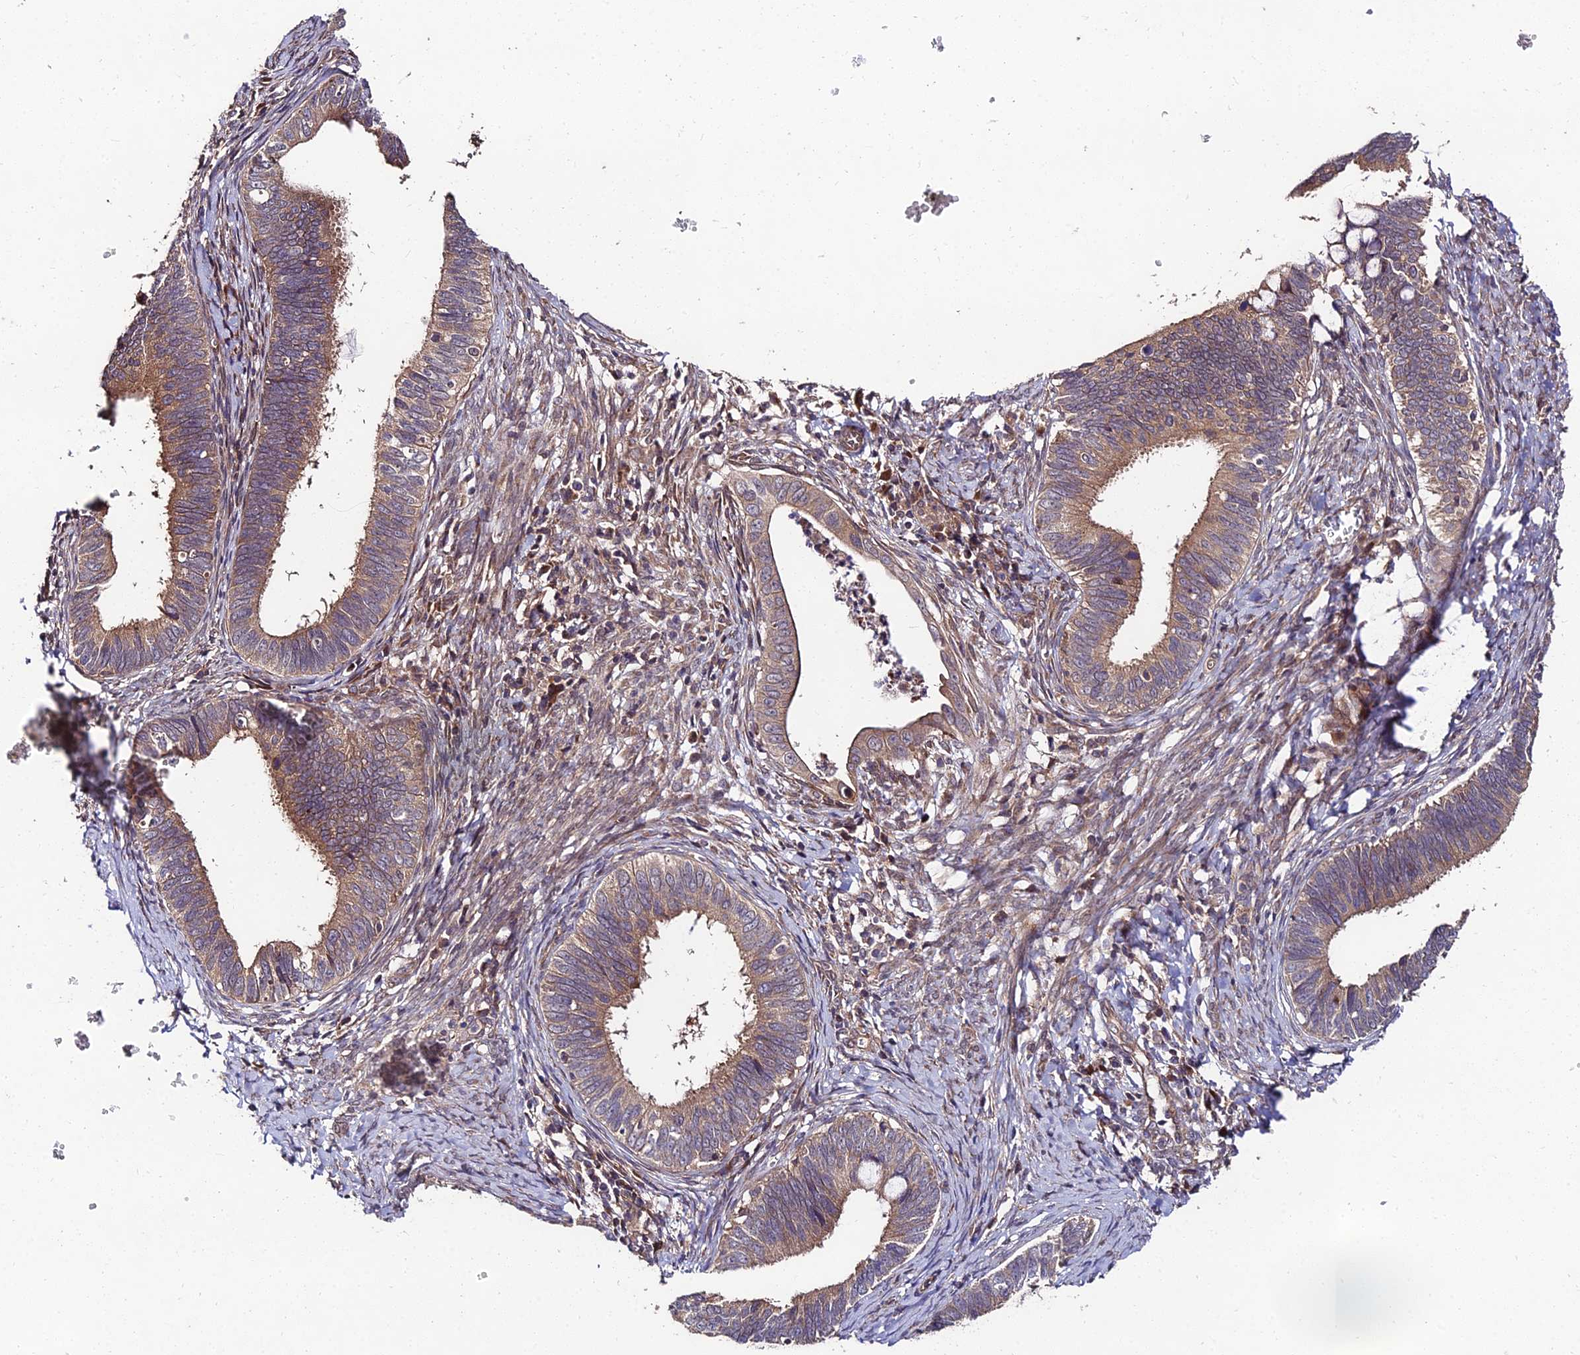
{"staining": {"intensity": "moderate", "quantity": ">75%", "location": "cytoplasmic/membranous"}, "tissue": "cervical cancer", "cell_type": "Tumor cells", "image_type": "cancer", "snomed": [{"axis": "morphology", "description": "Adenocarcinoma, NOS"}, {"axis": "topography", "description": "Cervix"}], "caption": "An image of cervical cancer (adenocarcinoma) stained for a protein exhibits moderate cytoplasmic/membranous brown staining in tumor cells.", "gene": "MKKS", "patient": {"sex": "female", "age": 42}}